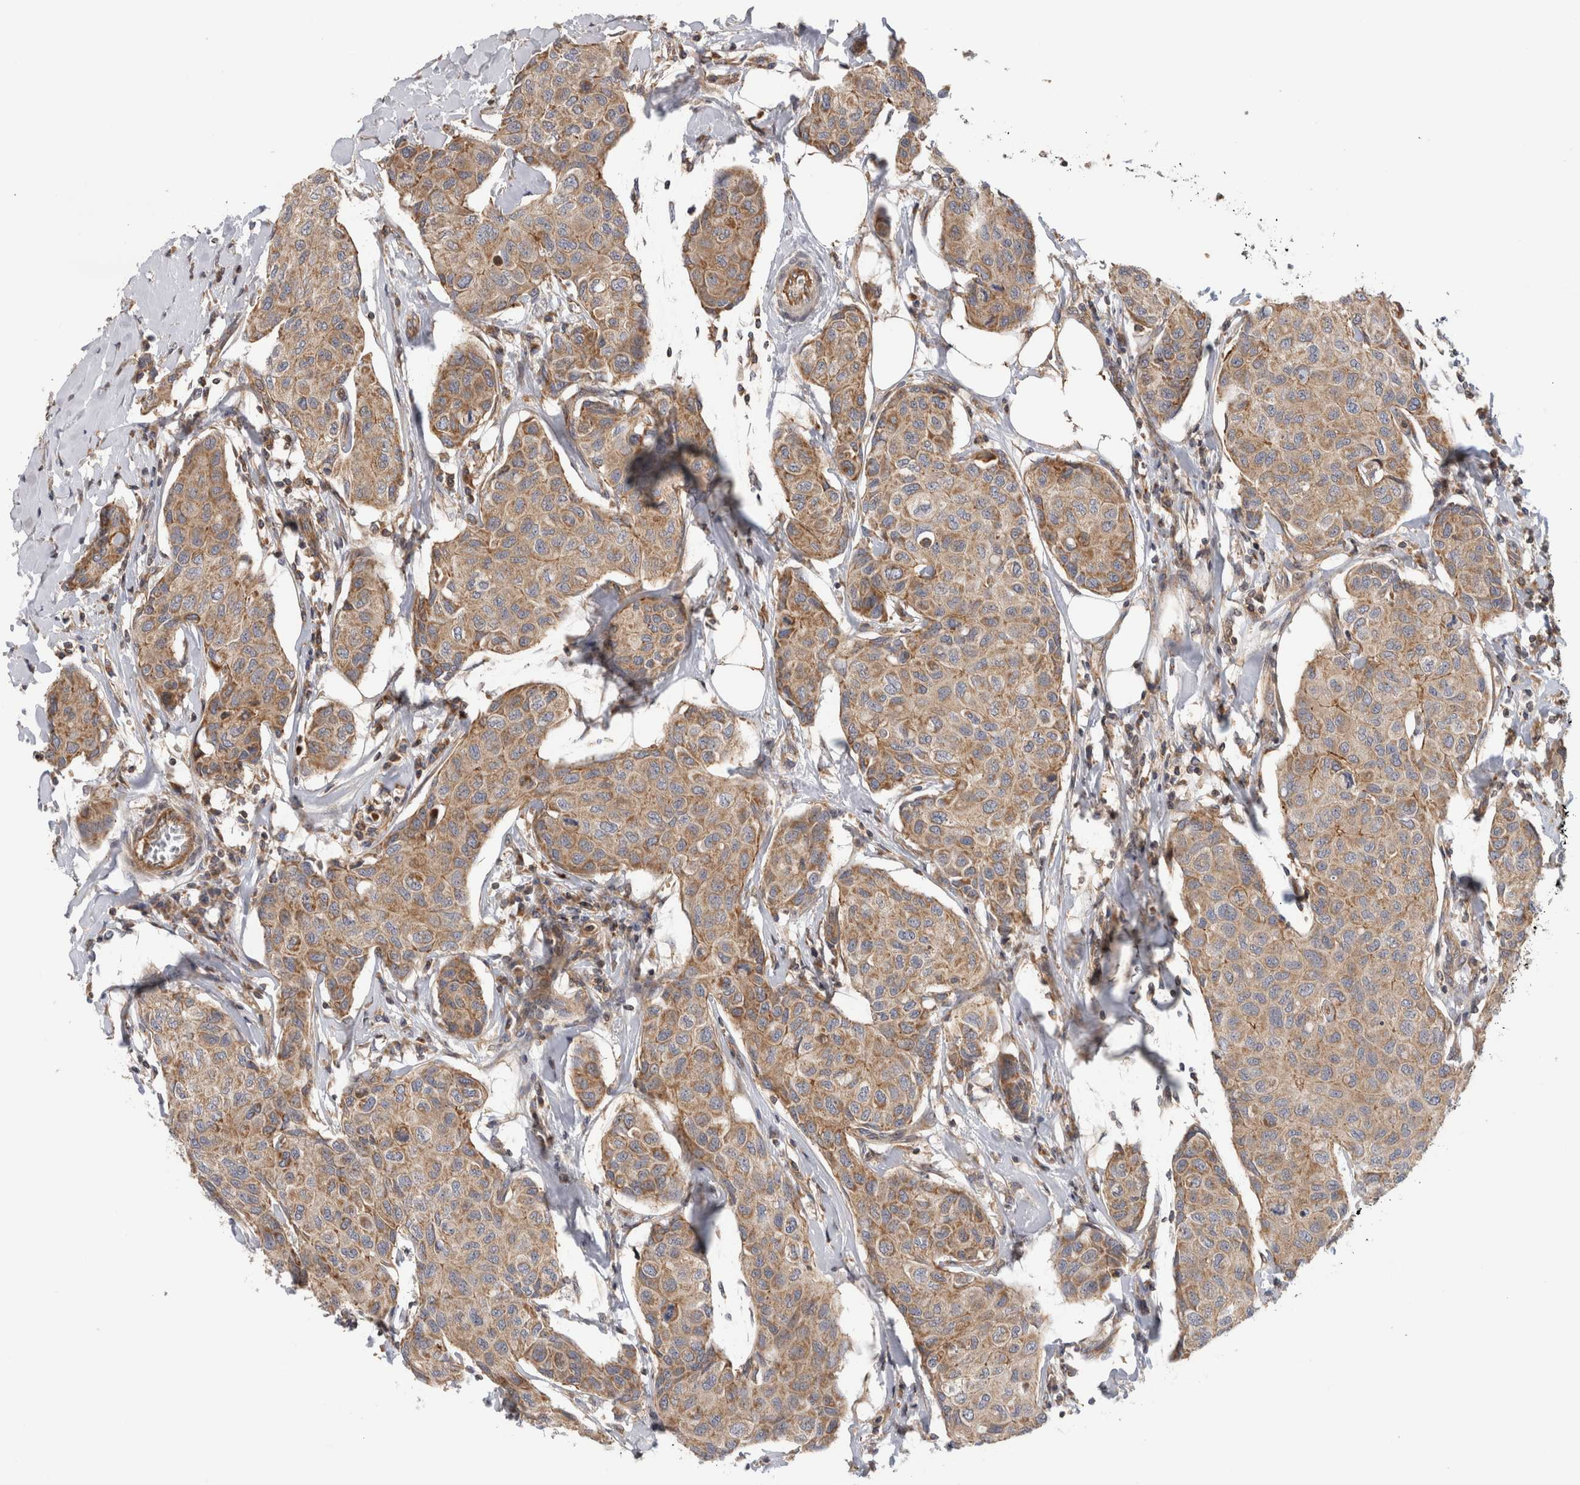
{"staining": {"intensity": "moderate", "quantity": ">75%", "location": "cytoplasmic/membranous"}, "tissue": "breast cancer", "cell_type": "Tumor cells", "image_type": "cancer", "snomed": [{"axis": "morphology", "description": "Duct carcinoma"}, {"axis": "topography", "description": "Breast"}], "caption": "Immunohistochemistry (DAB (3,3'-diaminobenzidine)) staining of human breast cancer (intraductal carcinoma) reveals moderate cytoplasmic/membranous protein positivity in approximately >75% of tumor cells.", "gene": "GRIK2", "patient": {"sex": "female", "age": 80}}